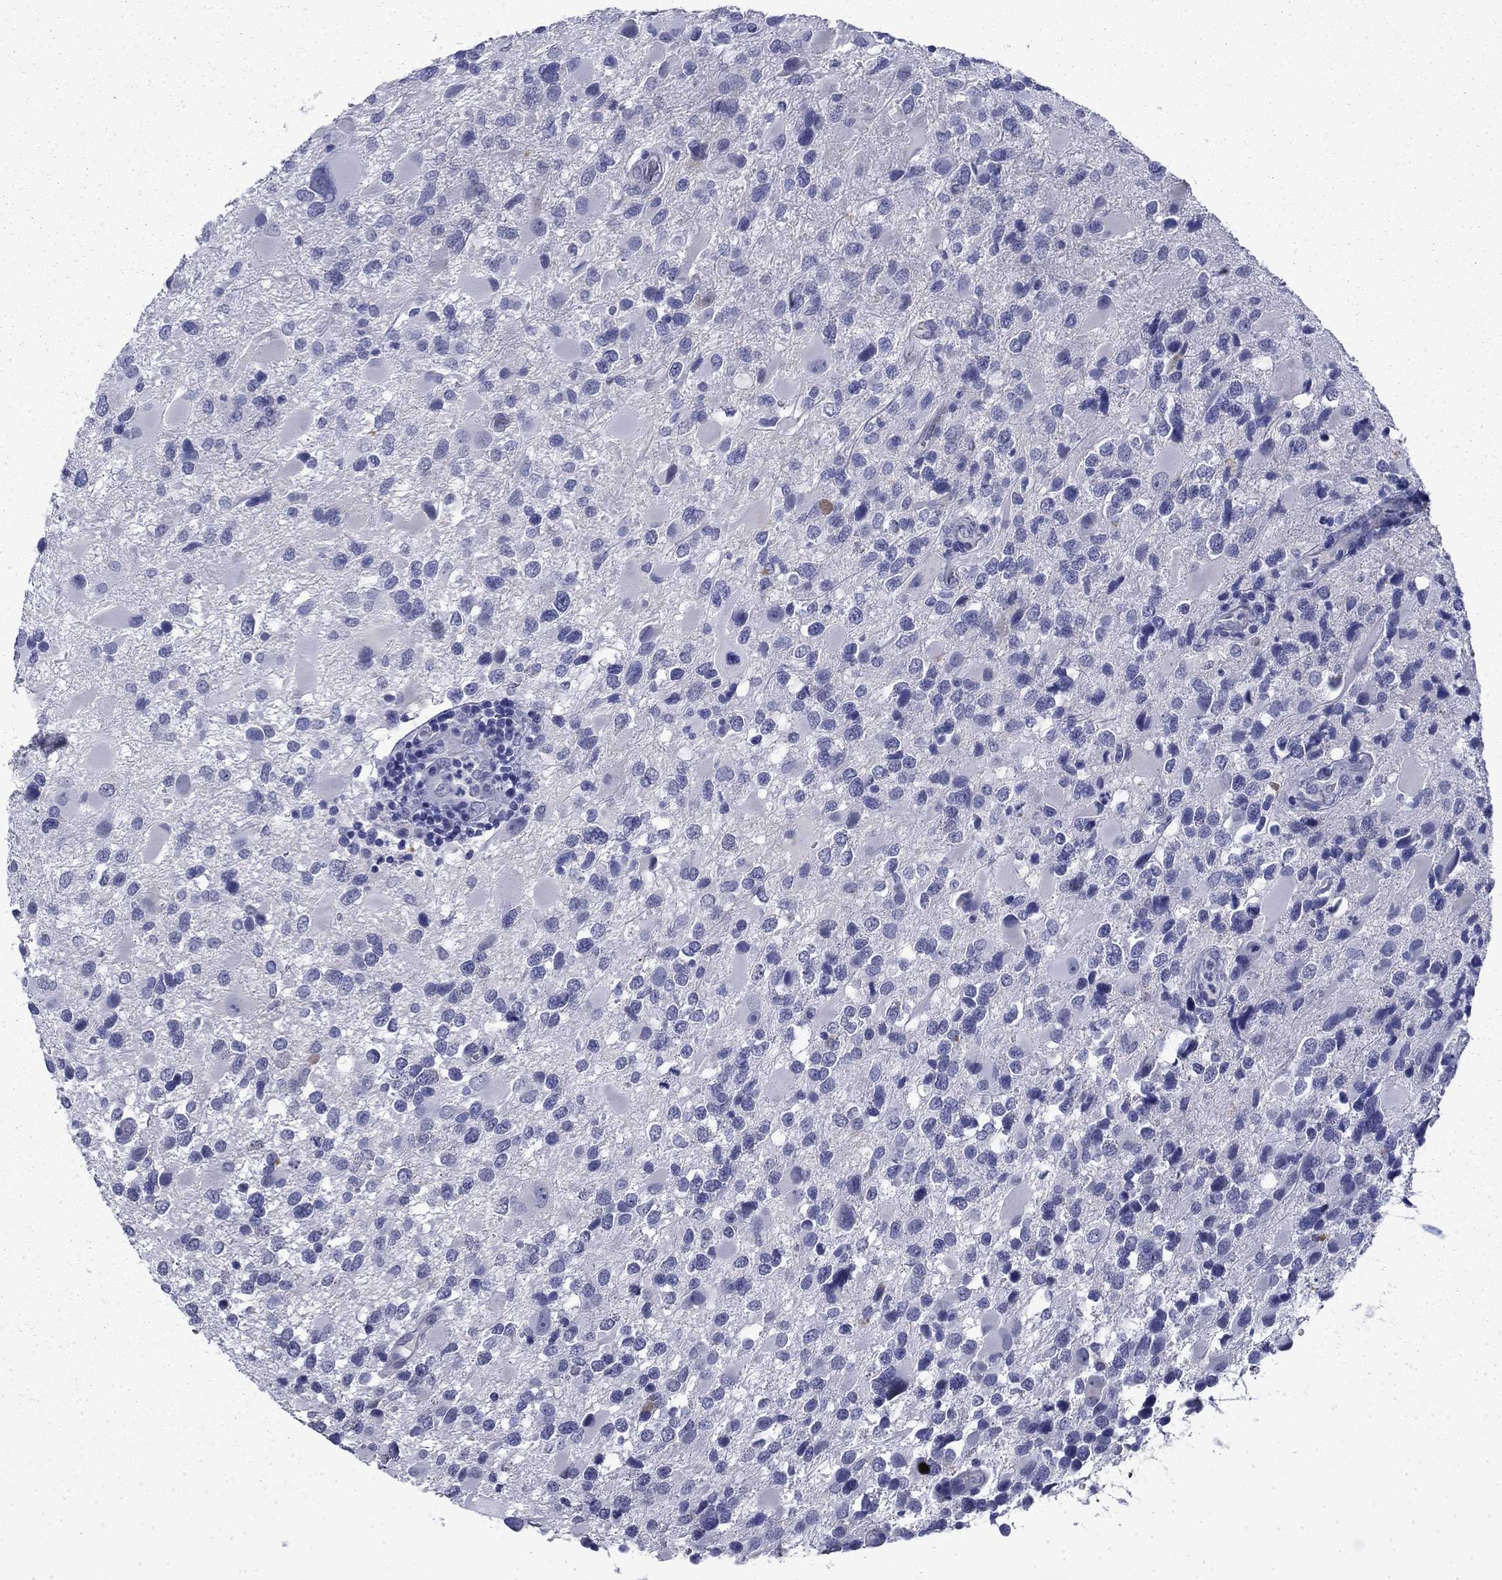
{"staining": {"intensity": "negative", "quantity": "none", "location": "none"}, "tissue": "glioma", "cell_type": "Tumor cells", "image_type": "cancer", "snomed": [{"axis": "morphology", "description": "Glioma, malignant, Low grade"}, {"axis": "topography", "description": "Brain"}], "caption": "High power microscopy micrograph of an immunohistochemistry image of glioma, revealing no significant positivity in tumor cells.", "gene": "BCL2L14", "patient": {"sex": "female", "age": 32}}